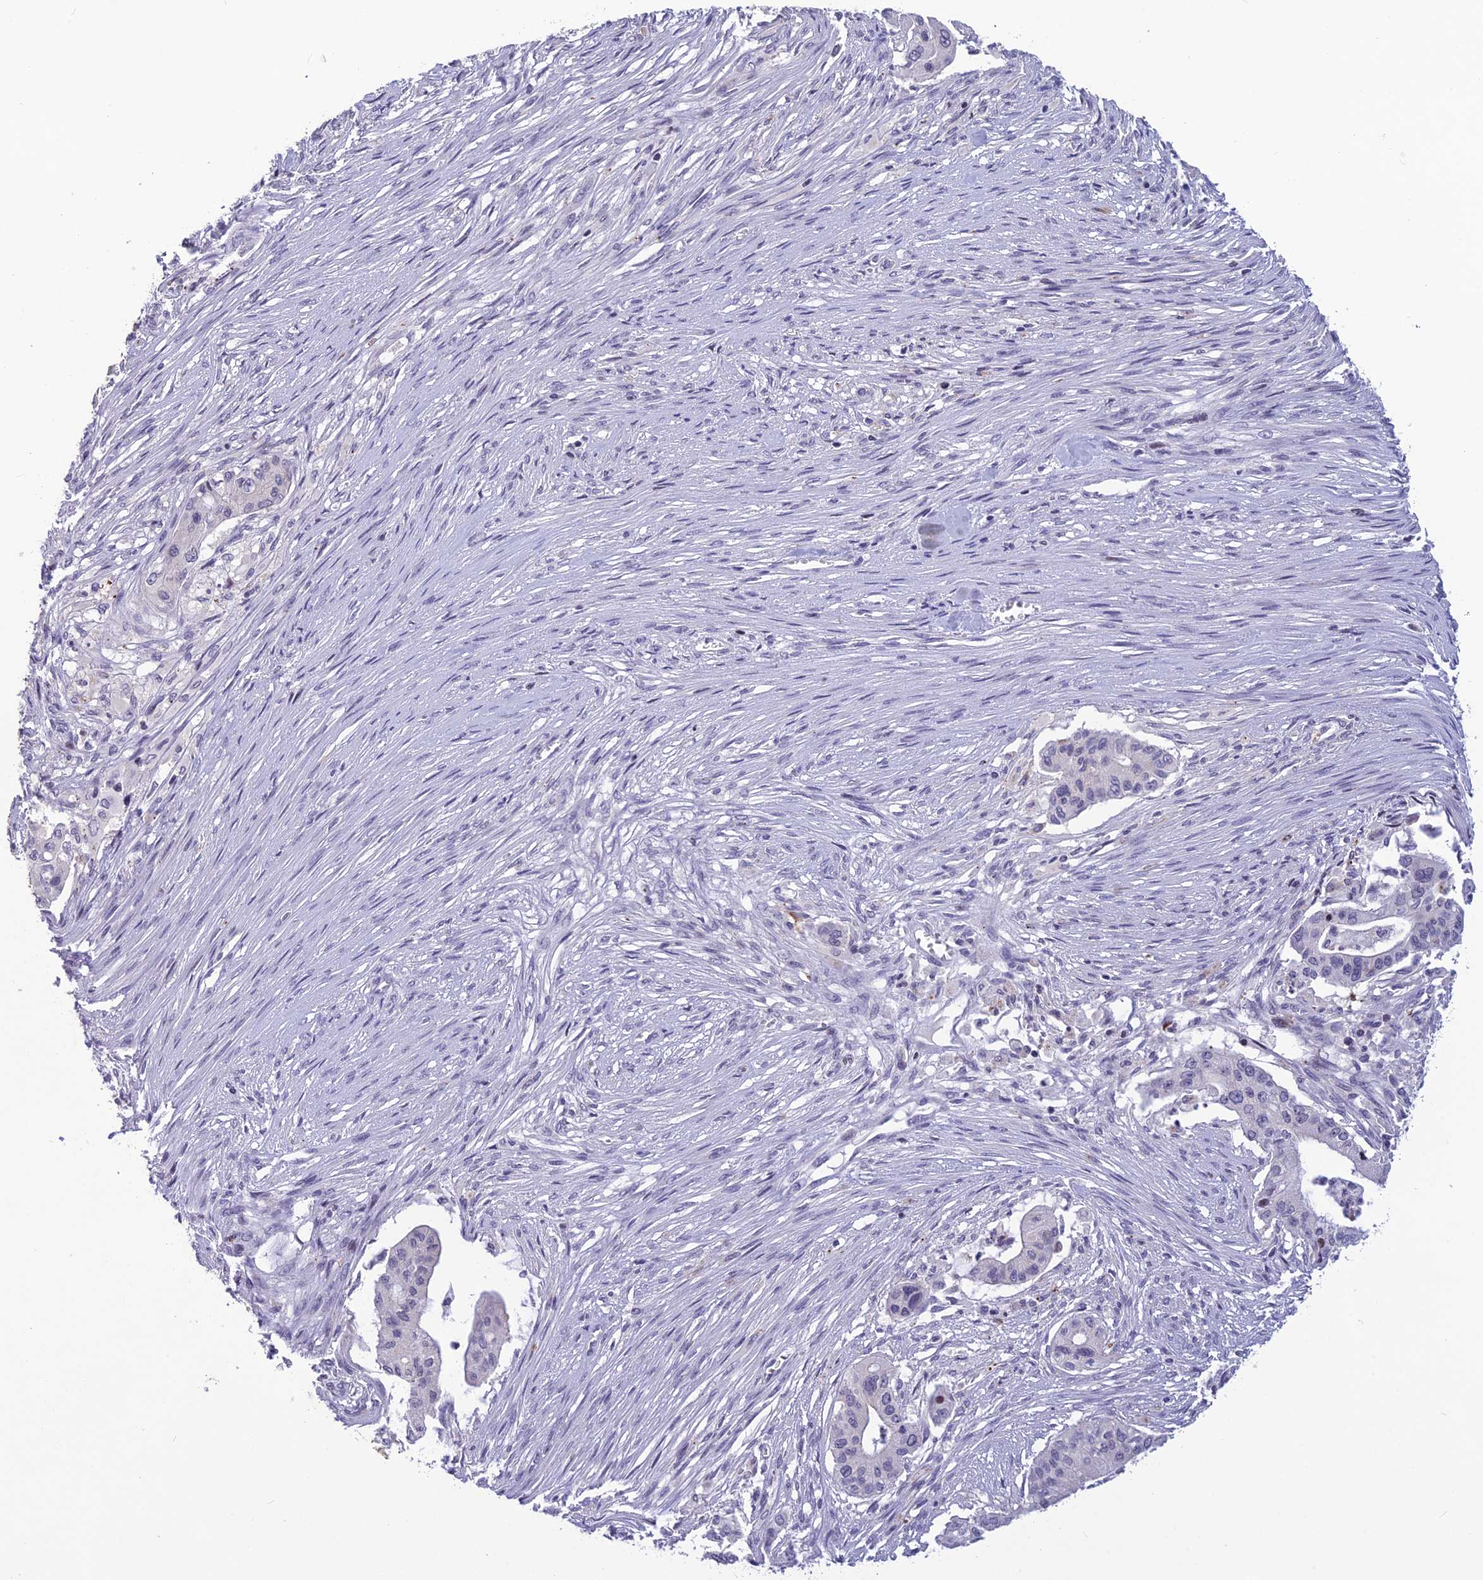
{"staining": {"intensity": "negative", "quantity": "none", "location": "none"}, "tissue": "pancreatic cancer", "cell_type": "Tumor cells", "image_type": "cancer", "snomed": [{"axis": "morphology", "description": "Adenocarcinoma, NOS"}, {"axis": "topography", "description": "Pancreas"}], "caption": "A high-resolution histopathology image shows immunohistochemistry (IHC) staining of pancreatic cancer, which reveals no significant expression in tumor cells.", "gene": "TMEM134", "patient": {"sex": "male", "age": 46}}